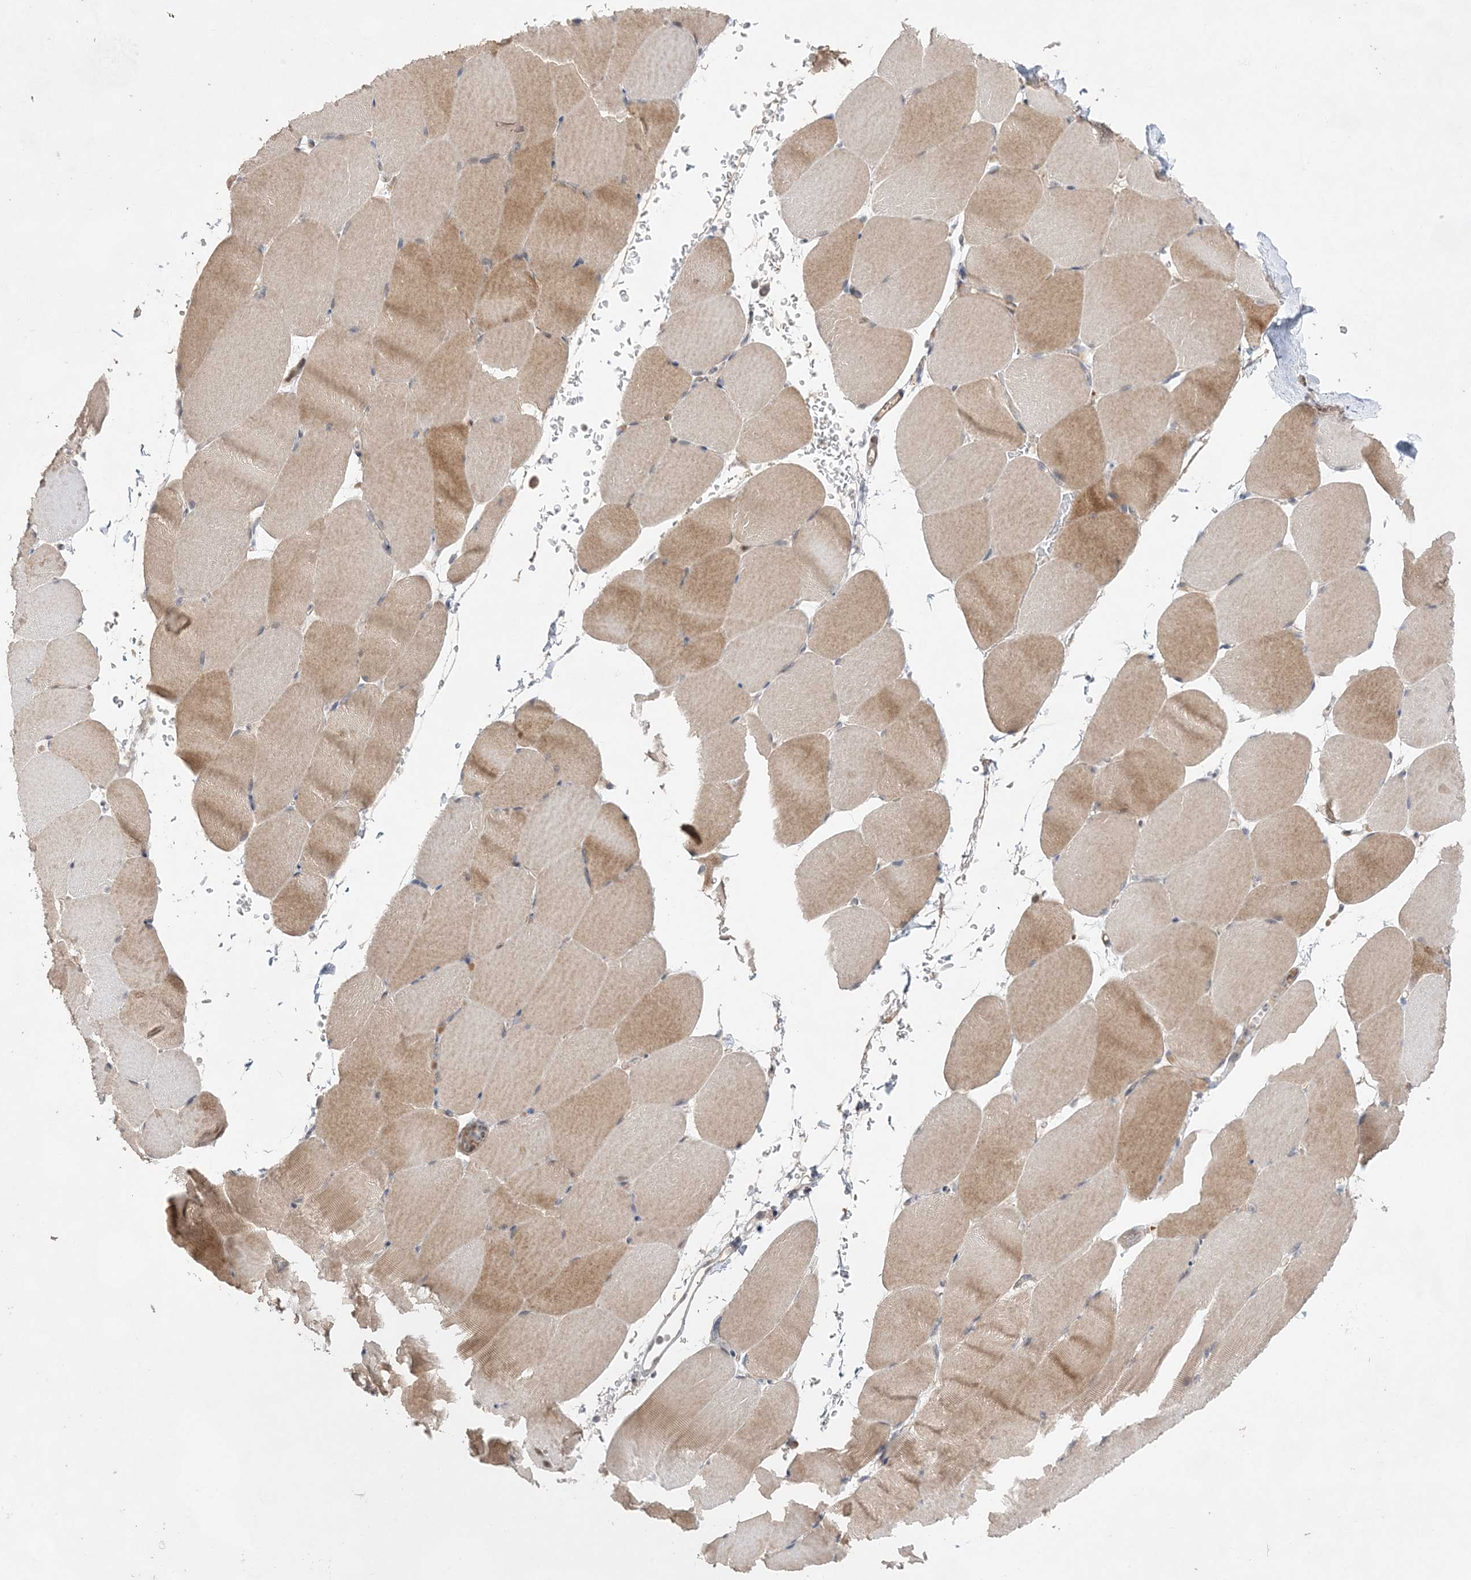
{"staining": {"intensity": "moderate", "quantity": ">75%", "location": "cytoplasmic/membranous"}, "tissue": "skeletal muscle", "cell_type": "Myocytes", "image_type": "normal", "snomed": [{"axis": "morphology", "description": "Normal tissue, NOS"}, {"axis": "topography", "description": "Skeletal muscle"}, {"axis": "topography", "description": "Parathyroid gland"}], "caption": "IHC photomicrograph of unremarkable skeletal muscle stained for a protein (brown), which reveals medium levels of moderate cytoplasmic/membranous staining in approximately >75% of myocytes.", "gene": "TMEM132B", "patient": {"sex": "female", "age": 37}}